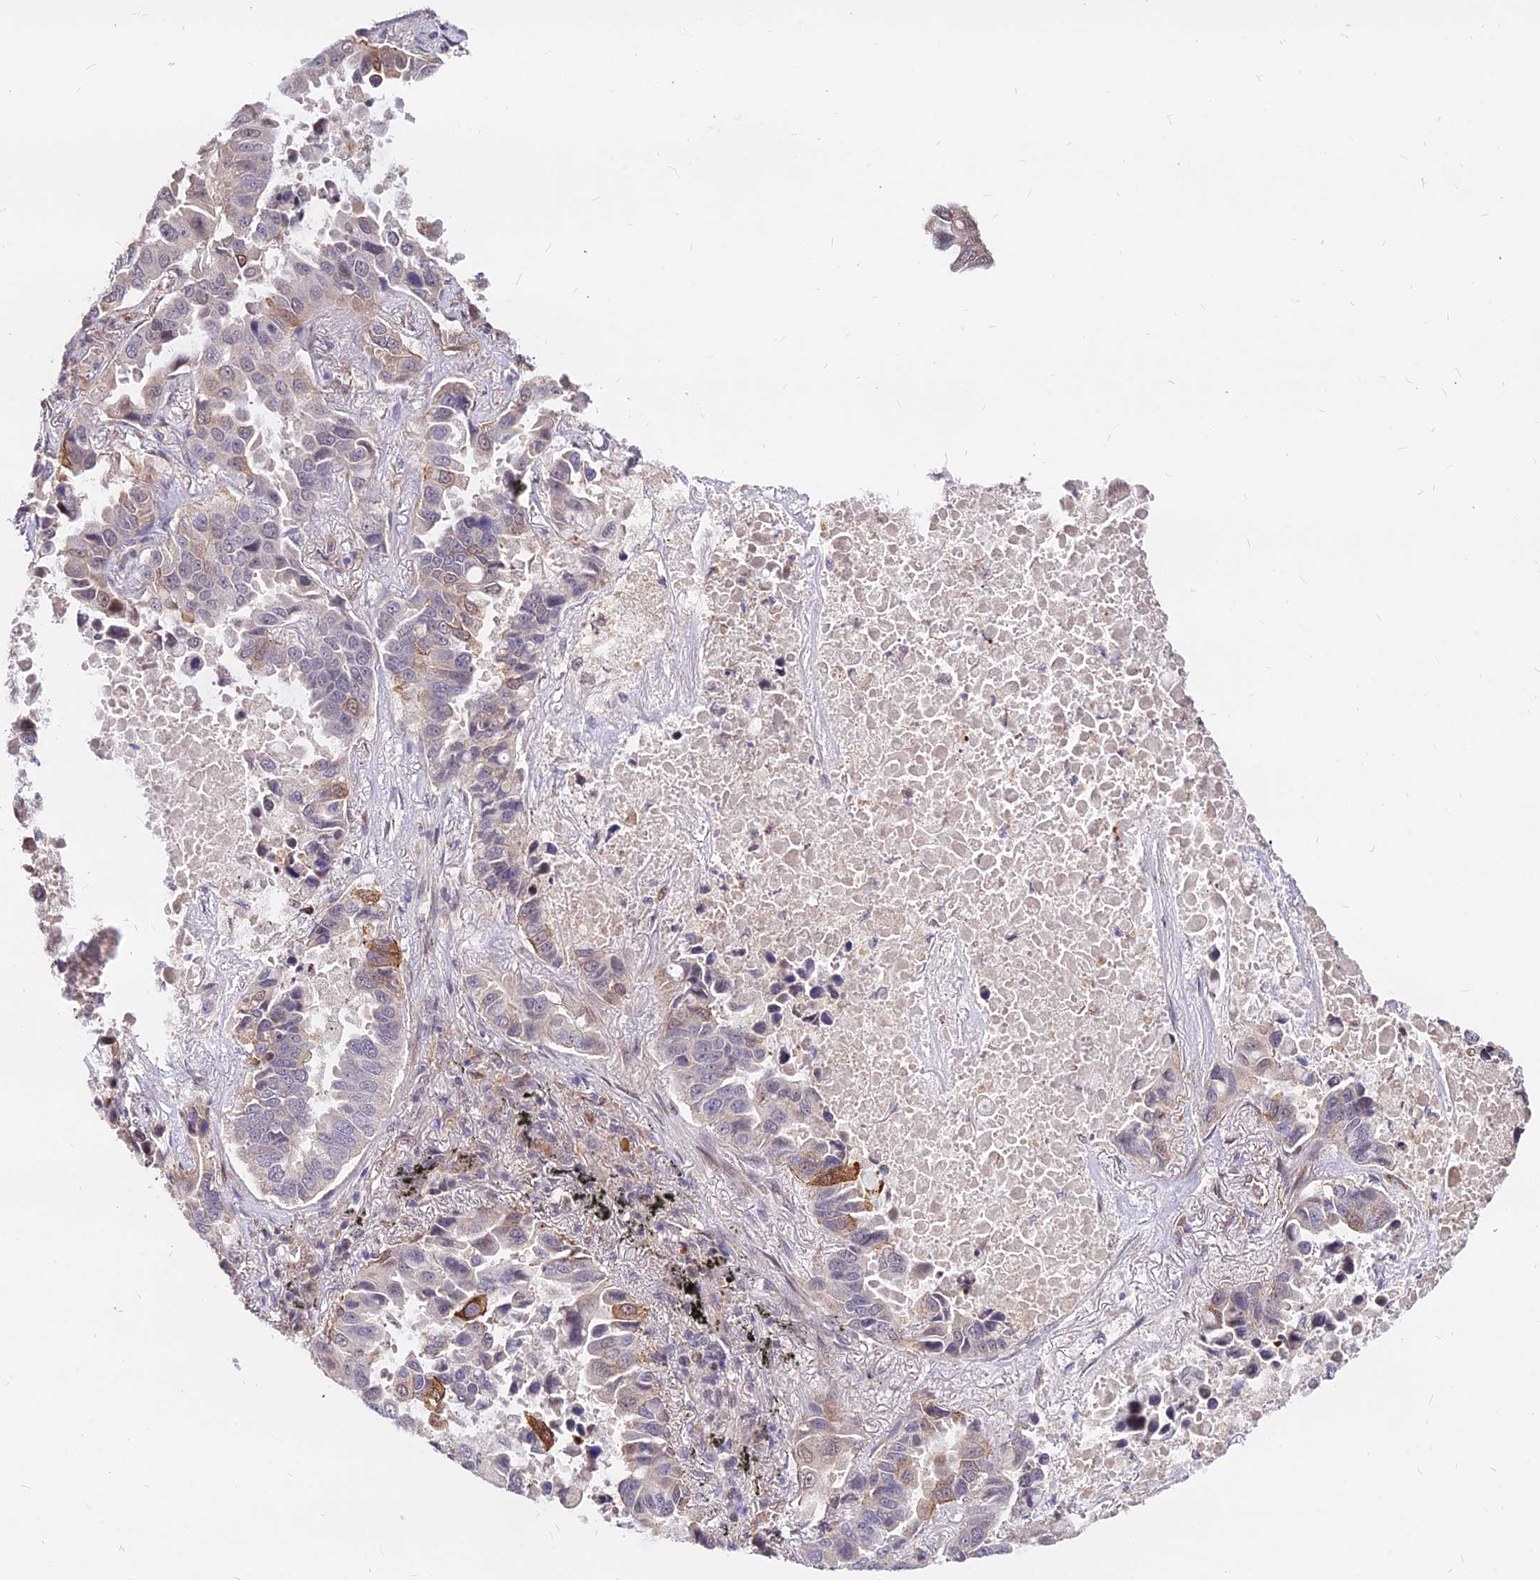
{"staining": {"intensity": "moderate", "quantity": "<25%", "location": "cytoplasmic/membranous"}, "tissue": "lung cancer", "cell_type": "Tumor cells", "image_type": "cancer", "snomed": [{"axis": "morphology", "description": "Adenocarcinoma, NOS"}, {"axis": "topography", "description": "Lung"}], "caption": "Immunohistochemical staining of human lung adenocarcinoma shows low levels of moderate cytoplasmic/membranous protein positivity in about <25% of tumor cells.", "gene": "C11orf68", "patient": {"sex": "male", "age": 64}}